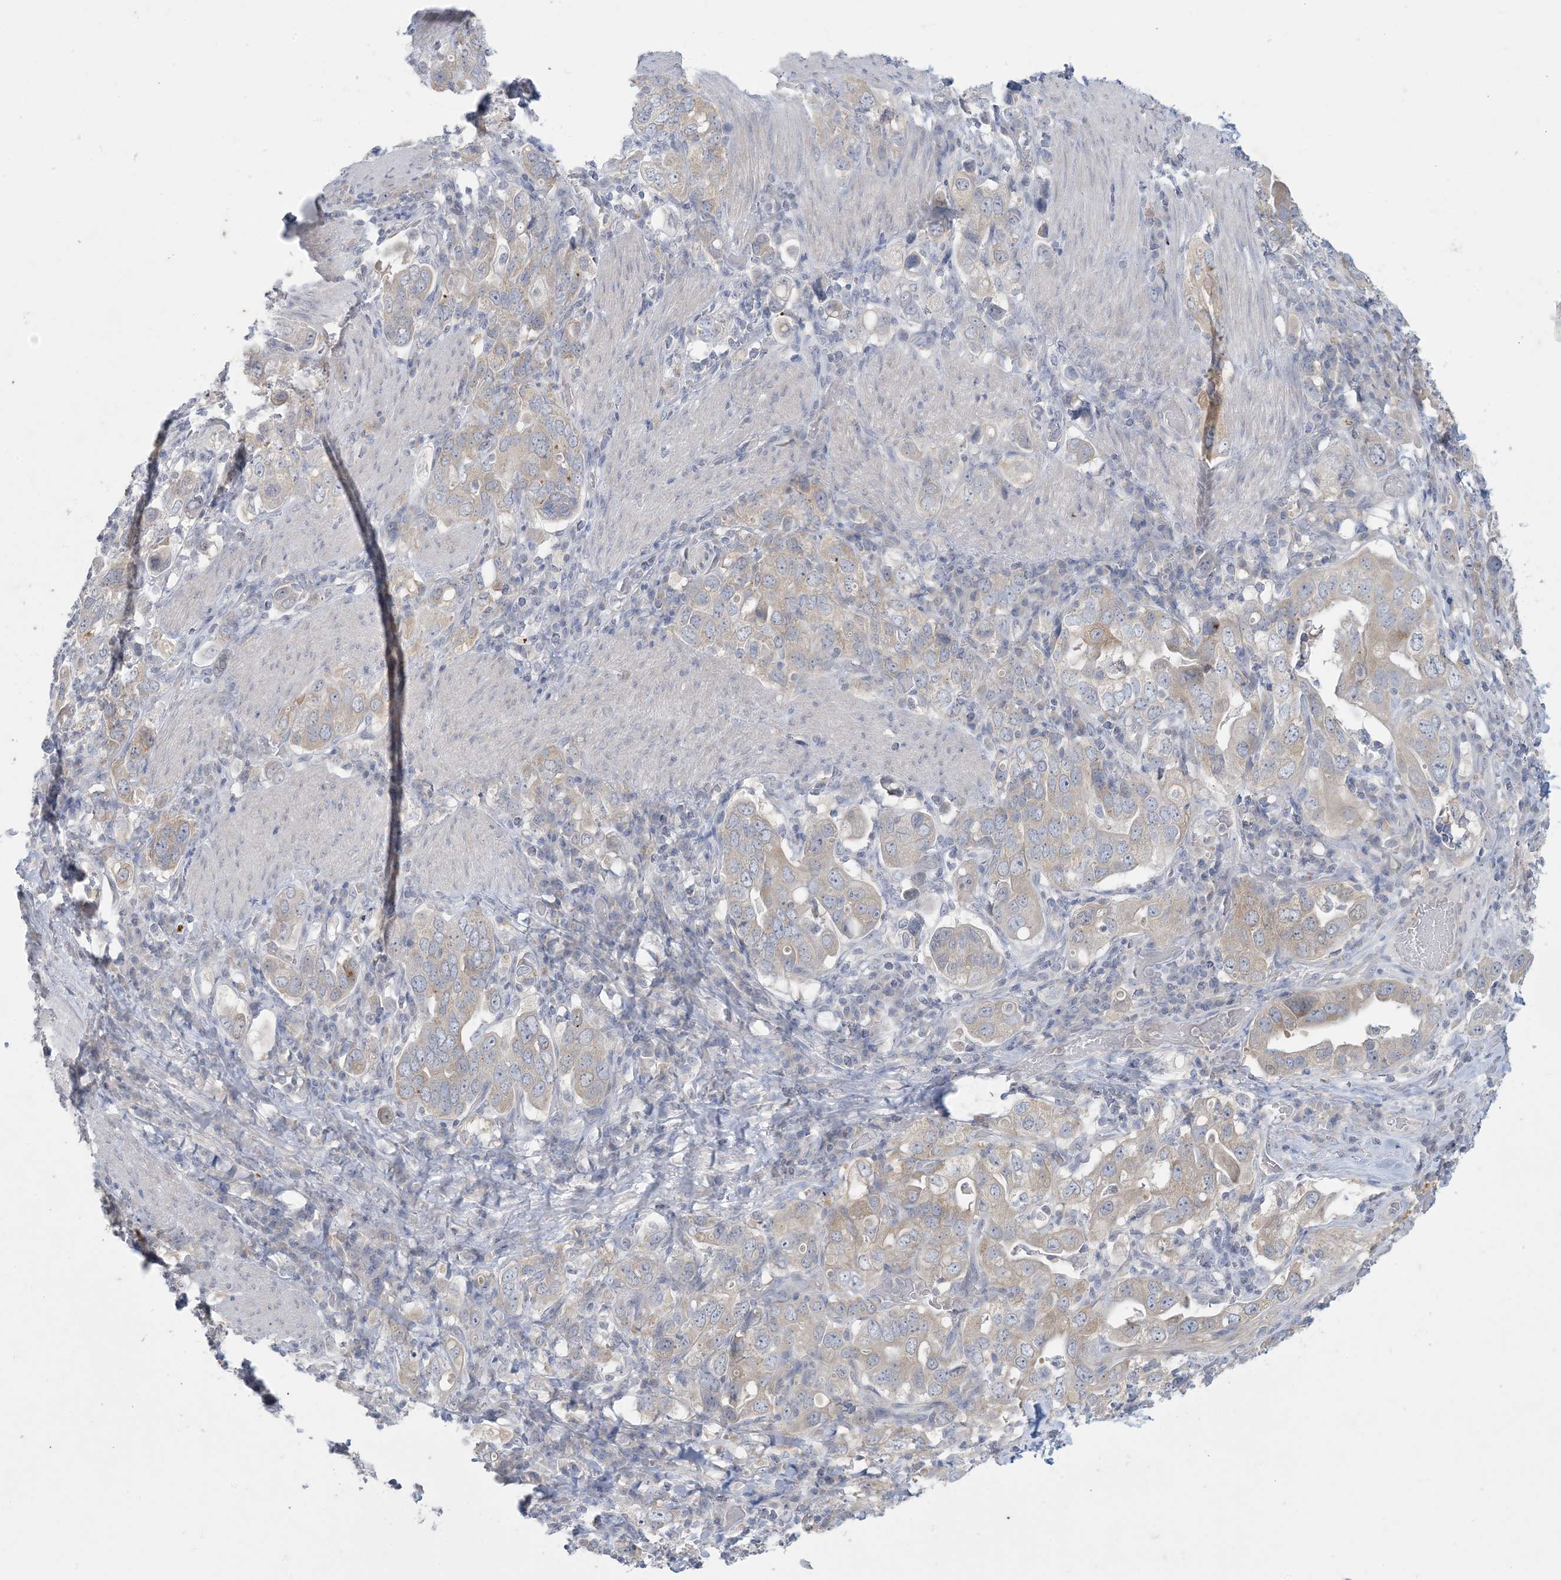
{"staining": {"intensity": "negative", "quantity": "none", "location": "none"}, "tissue": "stomach cancer", "cell_type": "Tumor cells", "image_type": "cancer", "snomed": [{"axis": "morphology", "description": "Adenocarcinoma, NOS"}, {"axis": "topography", "description": "Stomach, upper"}], "caption": "Stomach cancer (adenocarcinoma) was stained to show a protein in brown. There is no significant positivity in tumor cells. (IHC, brightfield microscopy, high magnification).", "gene": "KIF3A", "patient": {"sex": "male", "age": 62}}